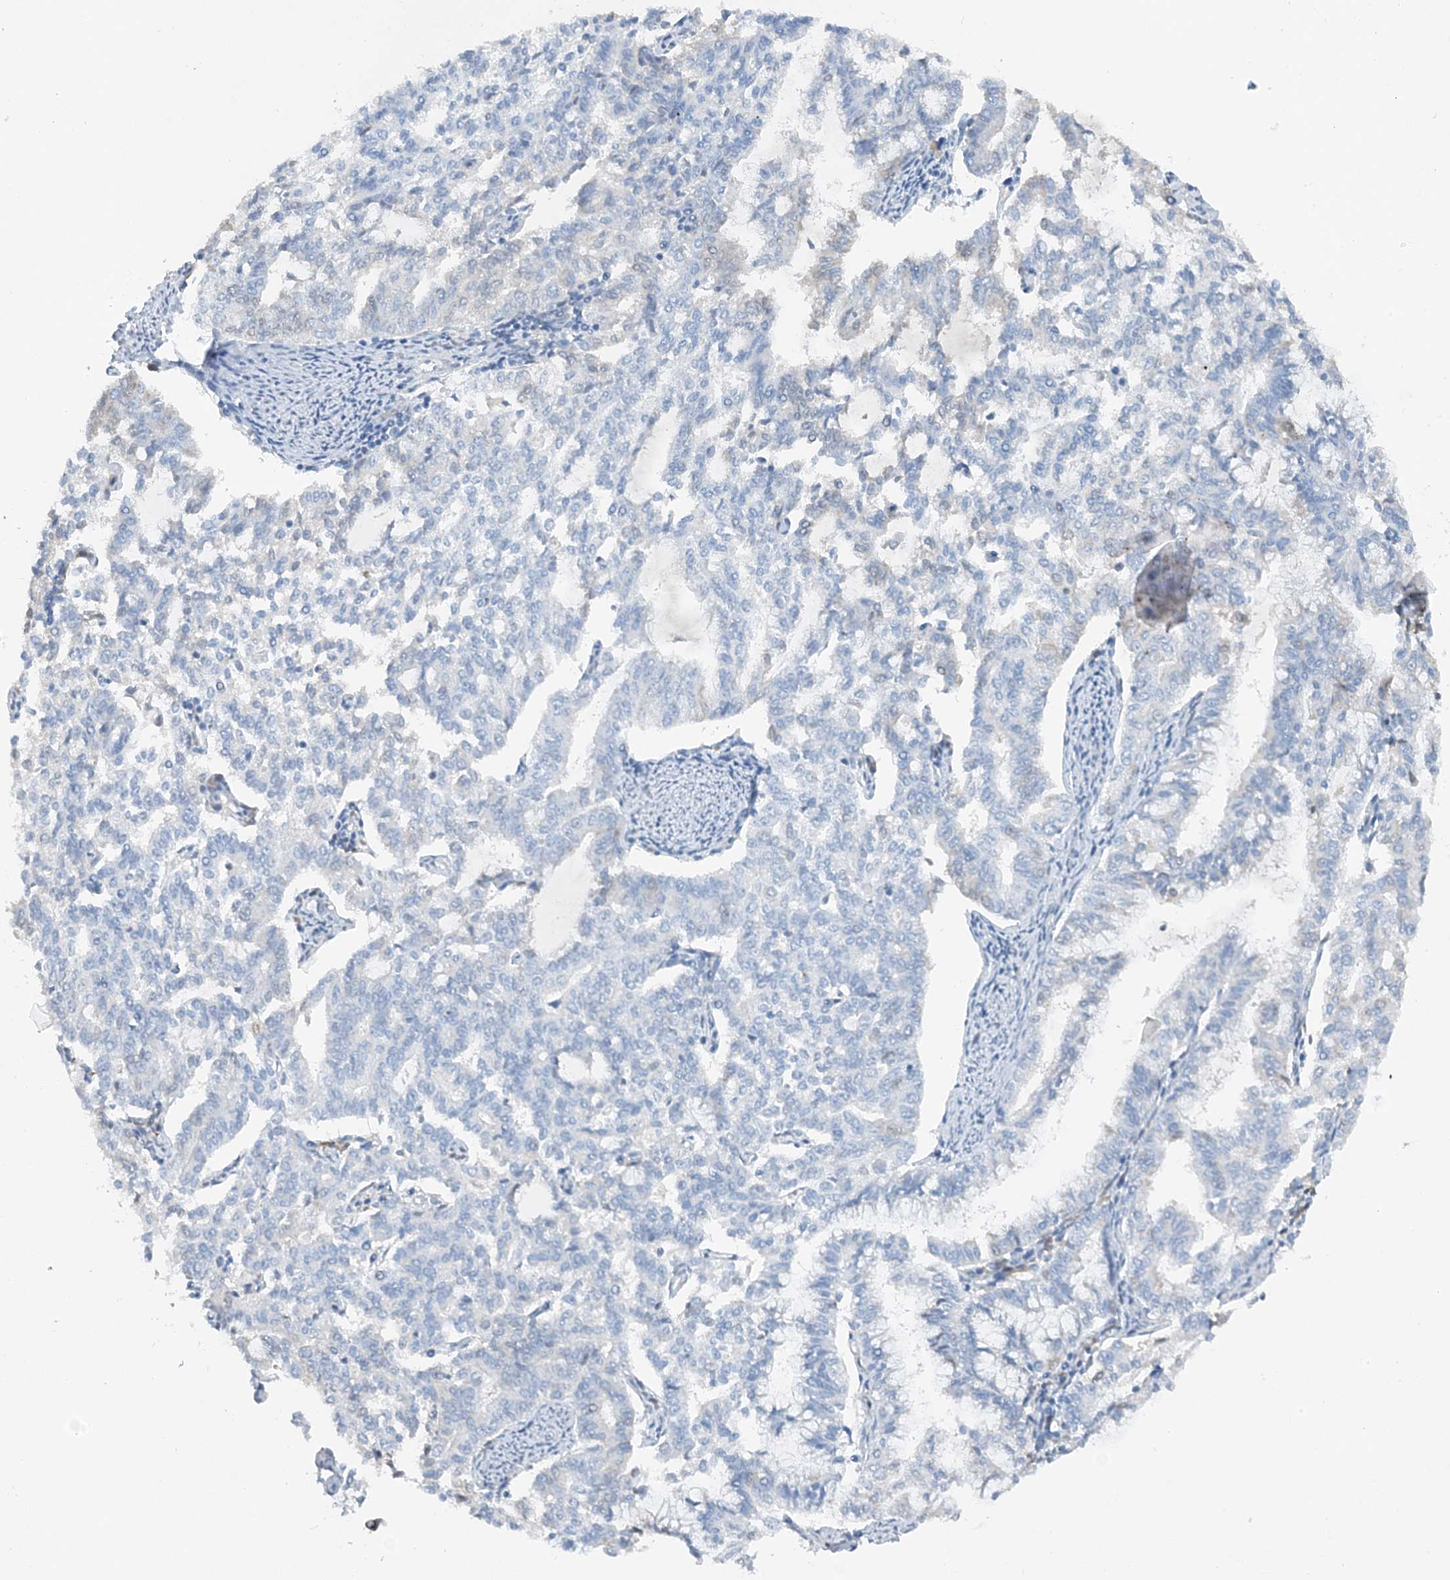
{"staining": {"intensity": "negative", "quantity": "none", "location": "none"}, "tissue": "endometrial cancer", "cell_type": "Tumor cells", "image_type": "cancer", "snomed": [{"axis": "morphology", "description": "Adenocarcinoma, NOS"}, {"axis": "topography", "description": "Endometrium"}], "caption": "Endometrial adenocarcinoma was stained to show a protein in brown. There is no significant expression in tumor cells.", "gene": "CTRL", "patient": {"sex": "female", "age": 79}}